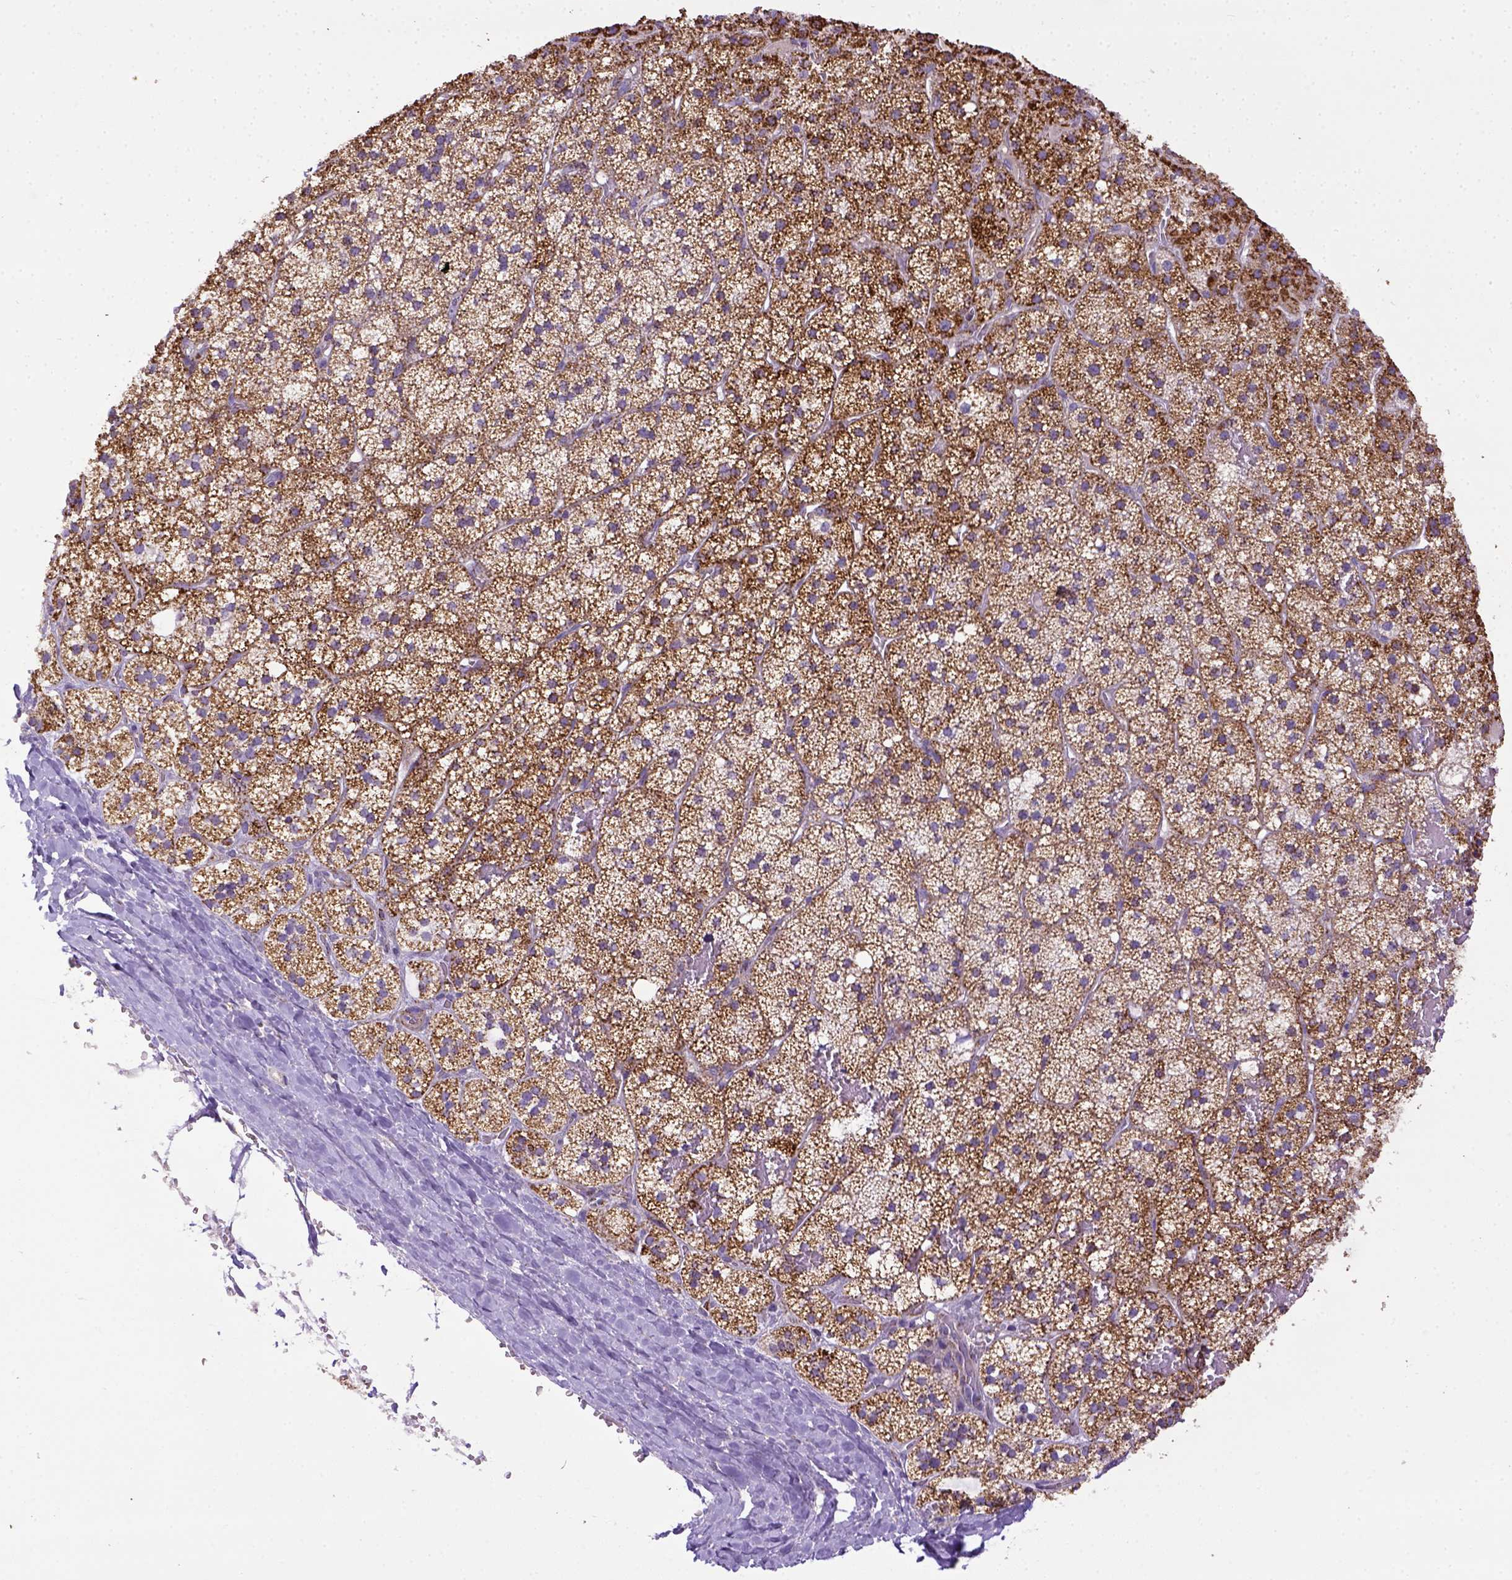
{"staining": {"intensity": "strong", "quantity": ">75%", "location": "cytoplasmic/membranous"}, "tissue": "adrenal gland", "cell_type": "Glandular cells", "image_type": "normal", "snomed": [{"axis": "morphology", "description": "Normal tissue, NOS"}, {"axis": "topography", "description": "Adrenal gland"}], "caption": "A high amount of strong cytoplasmic/membranous staining is identified in about >75% of glandular cells in unremarkable adrenal gland.", "gene": "MT", "patient": {"sex": "male", "age": 53}}